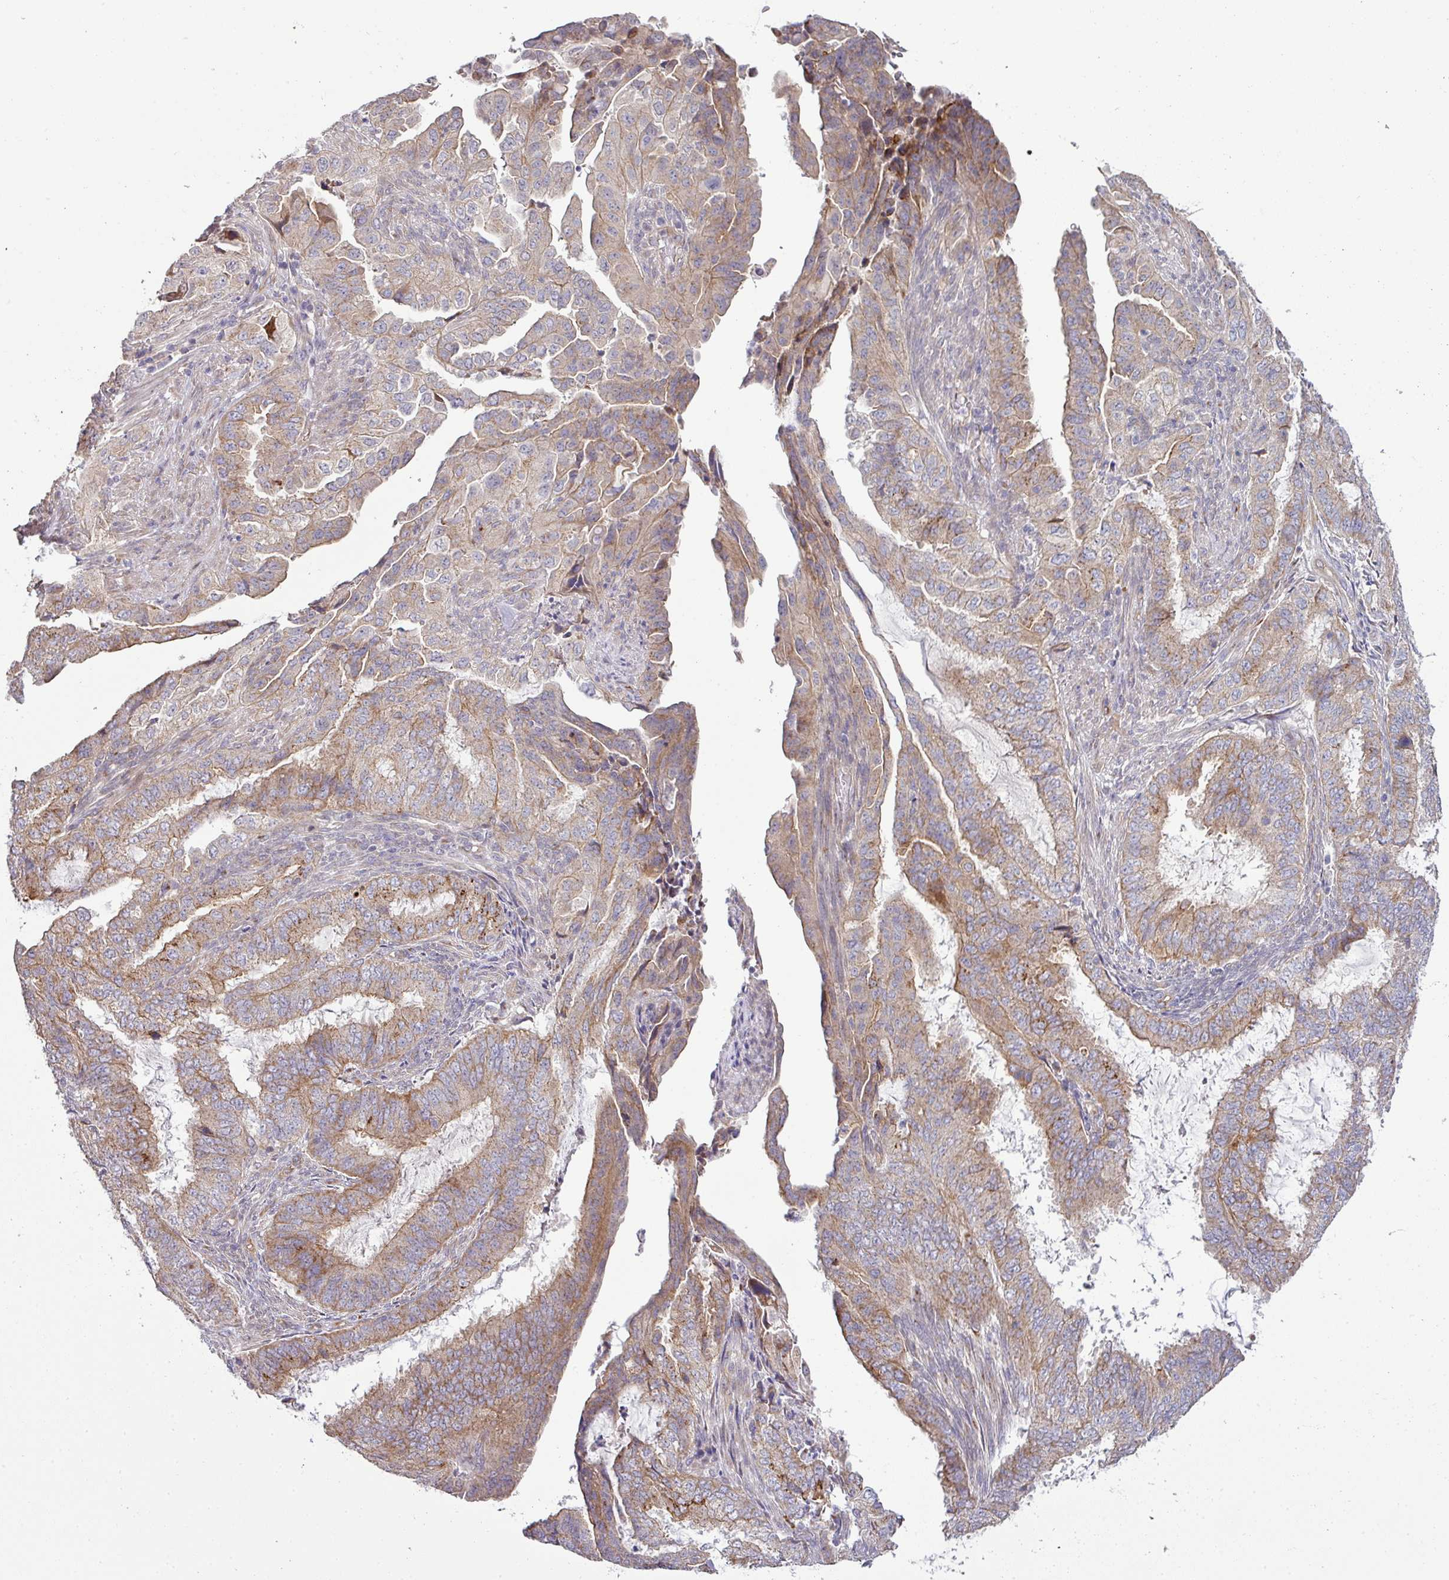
{"staining": {"intensity": "moderate", "quantity": "25%-75%", "location": "cytoplasmic/membranous"}, "tissue": "endometrial cancer", "cell_type": "Tumor cells", "image_type": "cancer", "snomed": [{"axis": "morphology", "description": "Adenocarcinoma, NOS"}, {"axis": "topography", "description": "Endometrium"}], "caption": "Brown immunohistochemical staining in human endometrial adenocarcinoma demonstrates moderate cytoplasmic/membranous staining in about 25%-75% of tumor cells.", "gene": "TIMMDC1", "patient": {"sex": "female", "age": 51}}